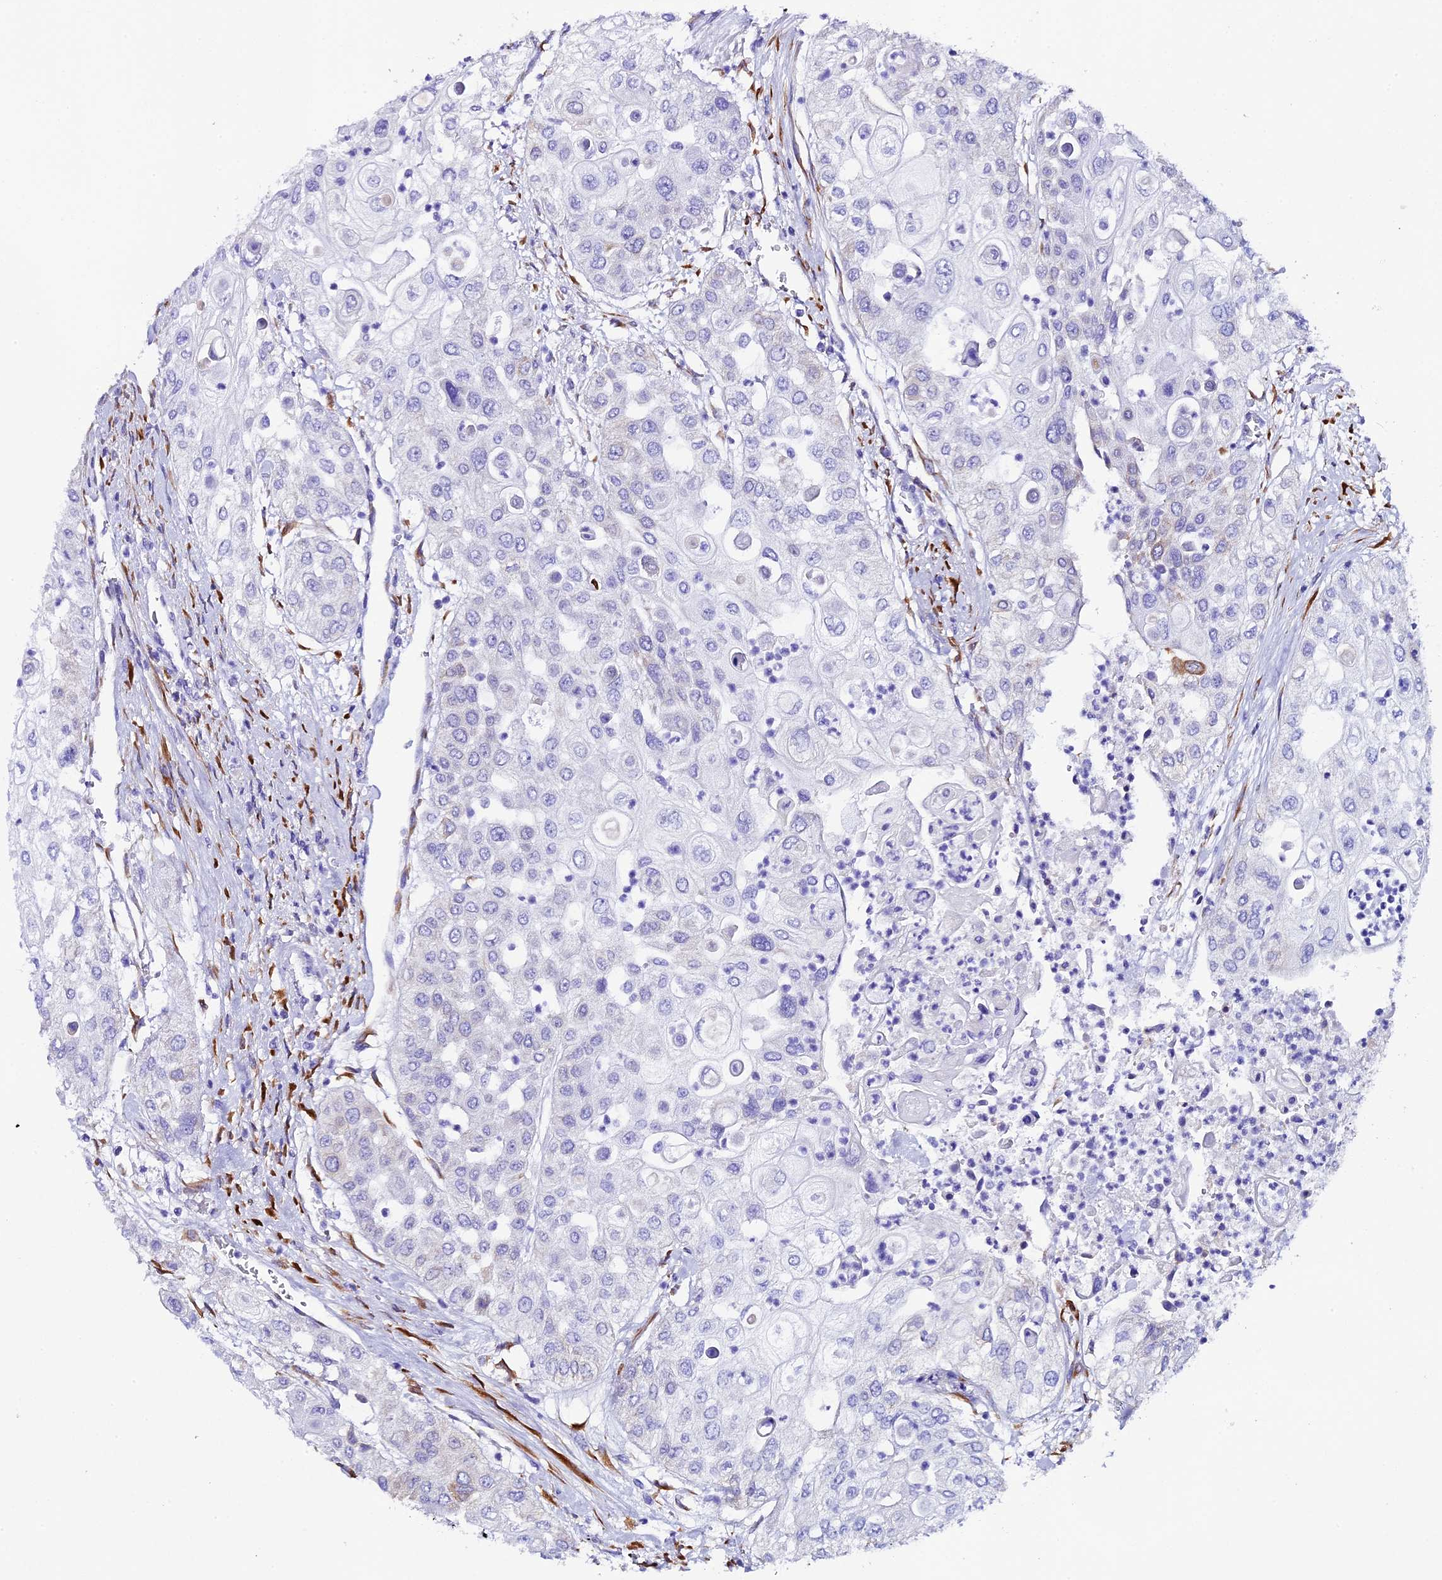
{"staining": {"intensity": "negative", "quantity": "none", "location": "none"}, "tissue": "urothelial cancer", "cell_type": "Tumor cells", "image_type": "cancer", "snomed": [{"axis": "morphology", "description": "Urothelial carcinoma, High grade"}, {"axis": "topography", "description": "Urinary bladder"}], "caption": "Immunohistochemical staining of human urothelial cancer exhibits no significant staining in tumor cells.", "gene": "FKBP11", "patient": {"sex": "female", "age": 79}}